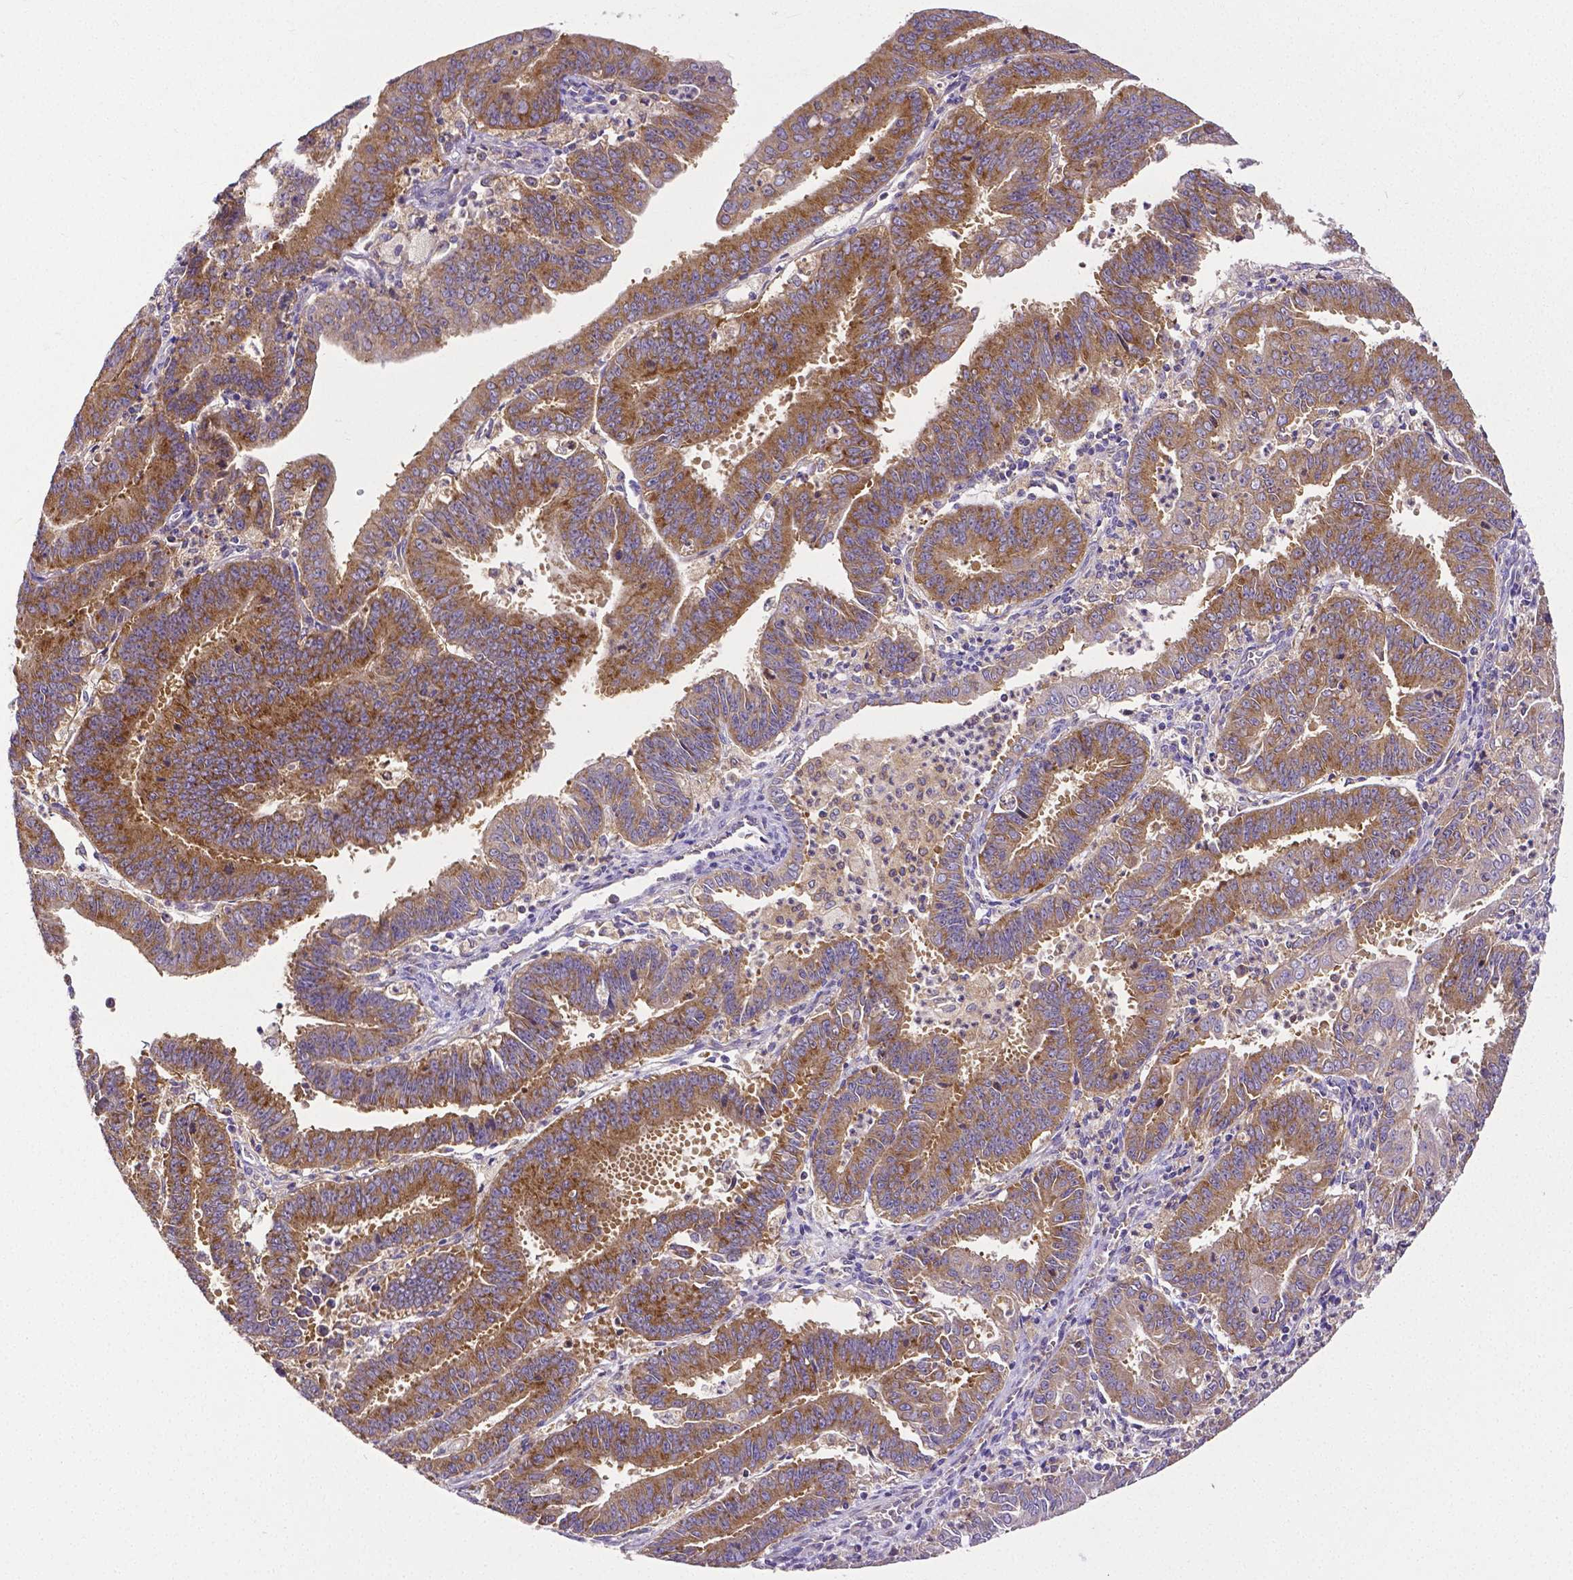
{"staining": {"intensity": "moderate", "quantity": ">75%", "location": "cytoplasmic/membranous"}, "tissue": "endometrial cancer", "cell_type": "Tumor cells", "image_type": "cancer", "snomed": [{"axis": "morphology", "description": "Adenocarcinoma, NOS"}, {"axis": "topography", "description": "Endometrium"}], "caption": "Endometrial cancer was stained to show a protein in brown. There is medium levels of moderate cytoplasmic/membranous expression in approximately >75% of tumor cells. (IHC, brightfield microscopy, high magnification).", "gene": "DICER1", "patient": {"sex": "female", "age": 73}}